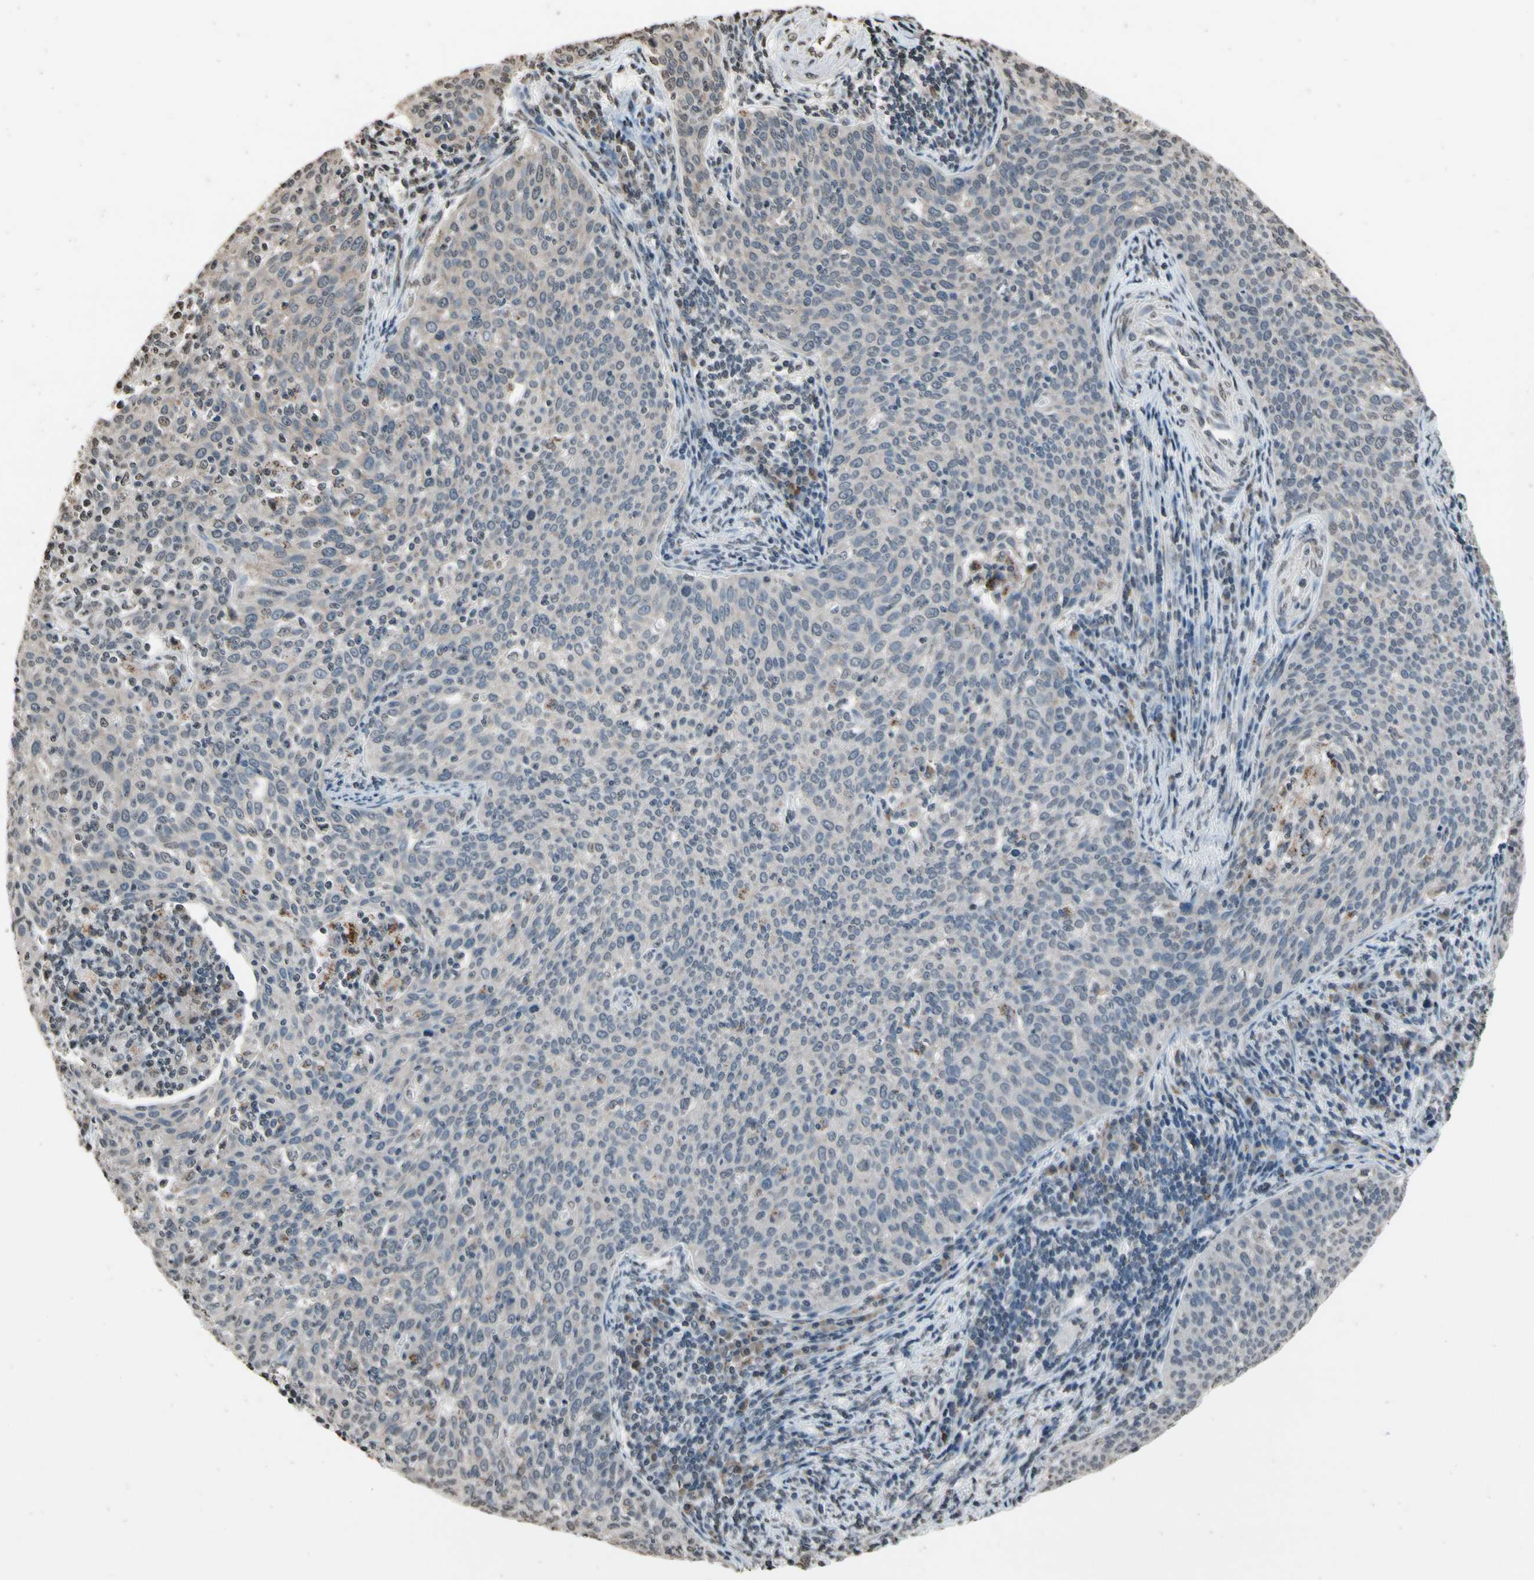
{"staining": {"intensity": "negative", "quantity": "none", "location": "none"}, "tissue": "cervical cancer", "cell_type": "Tumor cells", "image_type": "cancer", "snomed": [{"axis": "morphology", "description": "Squamous cell carcinoma, NOS"}, {"axis": "topography", "description": "Cervix"}], "caption": "Tumor cells are negative for brown protein staining in squamous cell carcinoma (cervical). Brightfield microscopy of immunohistochemistry (IHC) stained with DAB (3,3'-diaminobenzidine) (brown) and hematoxylin (blue), captured at high magnification.", "gene": "HIPK2", "patient": {"sex": "female", "age": 38}}